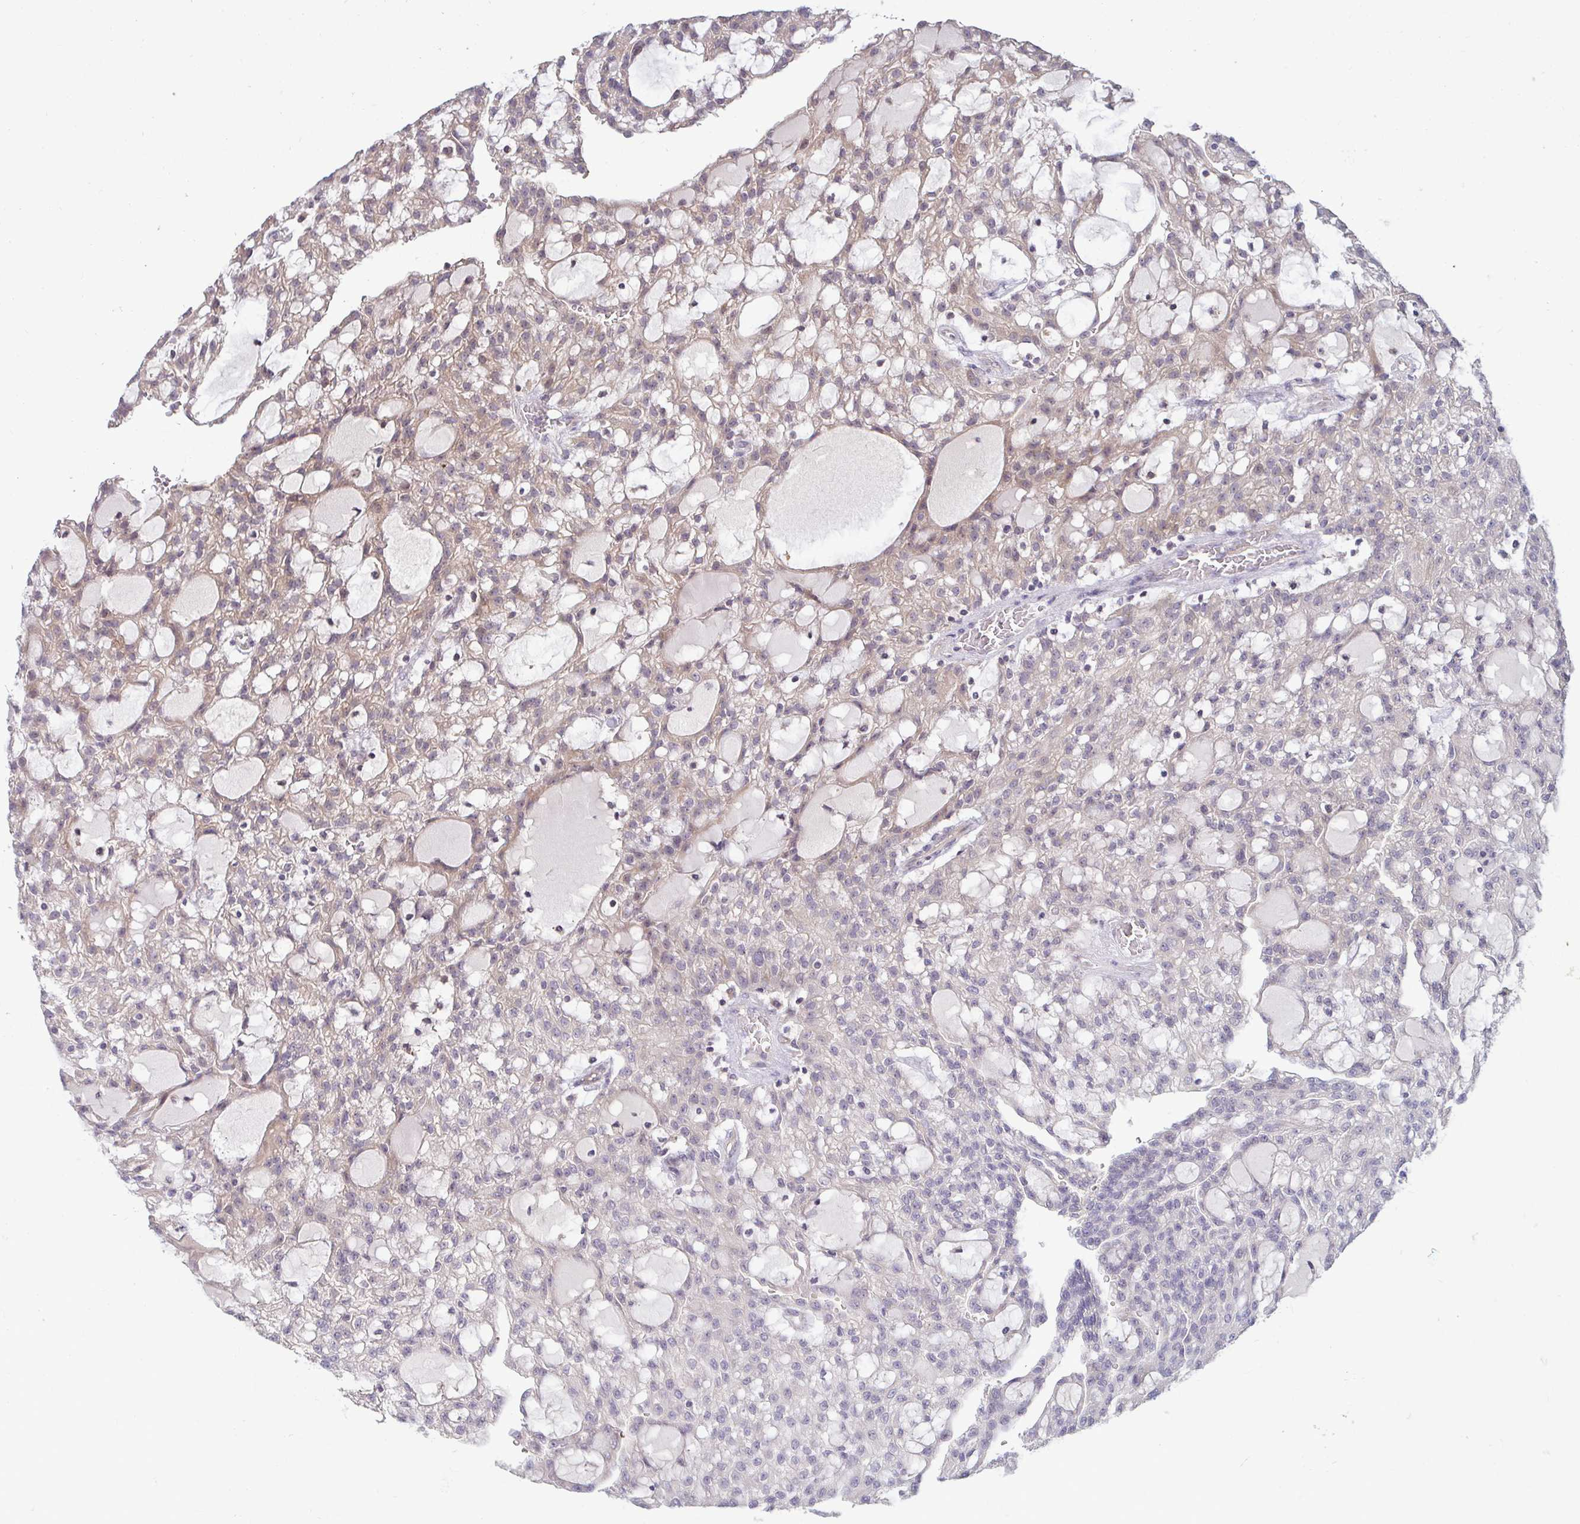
{"staining": {"intensity": "weak", "quantity": "<25%", "location": "cytoplasmic/membranous"}, "tissue": "renal cancer", "cell_type": "Tumor cells", "image_type": "cancer", "snomed": [{"axis": "morphology", "description": "Adenocarcinoma, NOS"}, {"axis": "topography", "description": "Kidney"}], "caption": "A high-resolution histopathology image shows immunohistochemistry staining of renal cancer, which demonstrates no significant positivity in tumor cells. The staining was performed using DAB to visualize the protein expression in brown, while the nuclei were stained in blue with hematoxylin (Magnification: 20x).", "gene": "GSTM1", "patient": {"sex": "male", "age": 63}}